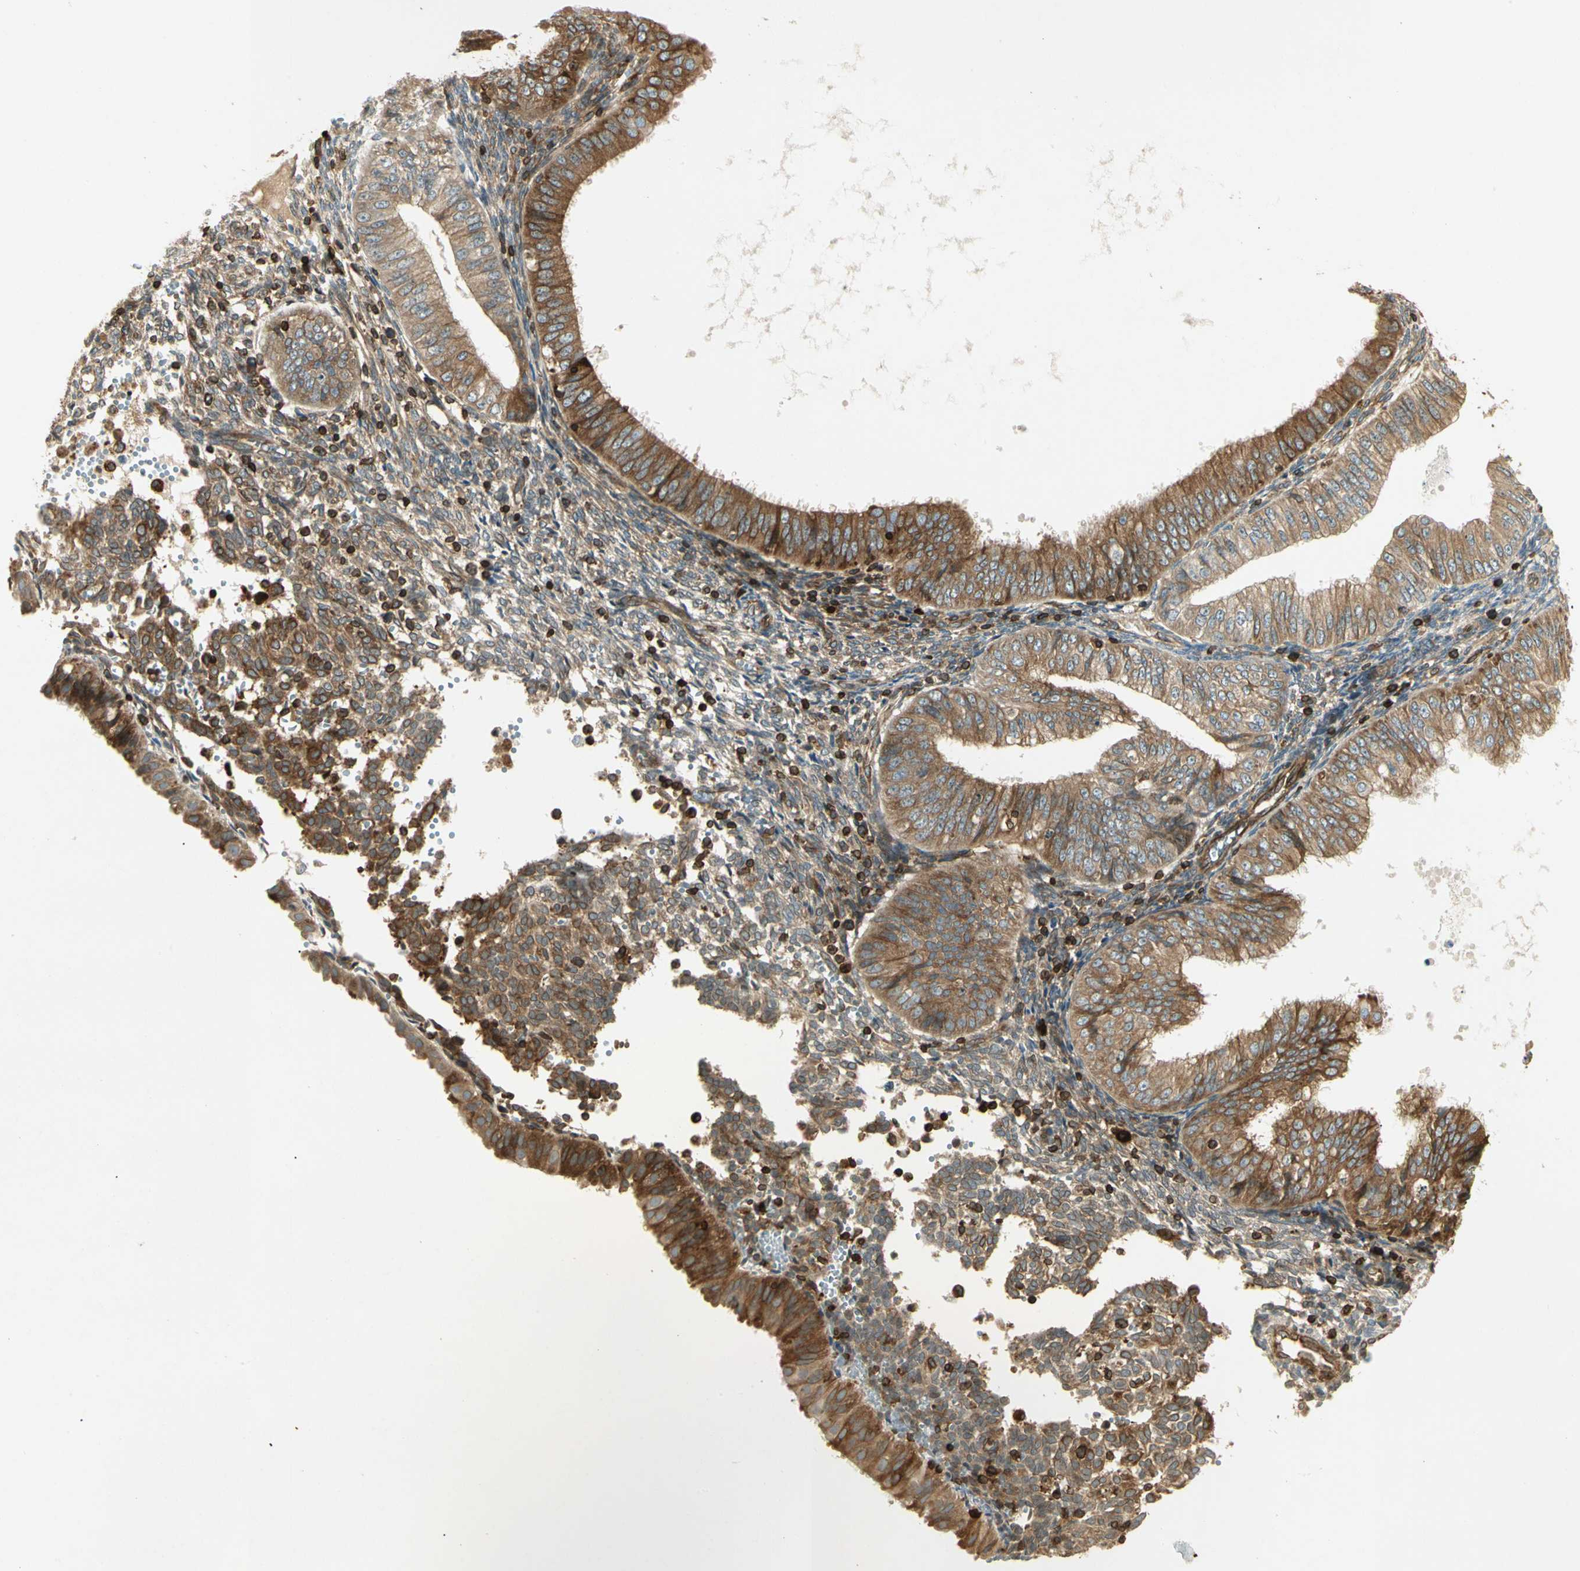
{"staining": {"intensity": "moderate", "quantity": ">75%", "location": "cytoplasmic/membranous"}, "tissue": "endometrial cancer", "cell_type": "Tumor cells", "image_type": "cancer", "snomed": [{"axis": "morphology", "description": "Normal tissue, NOS"}, {"axis": "morphology", "description": "Adenocarcinoma, NOS"}, {"axis": "topography", "description": "Endometrium"}], "caption": "Immunohistochemistry of endometrial adenocarcinoma reveals medium levels of moderate cytoplasmic/membranous expression in about >75% of tumor cells. Immunohistochemistry stains the protein in brown and the nuclei are stained blue.", "gene": "TAPBP", "patient": {"sex": "female", "age": 53}}